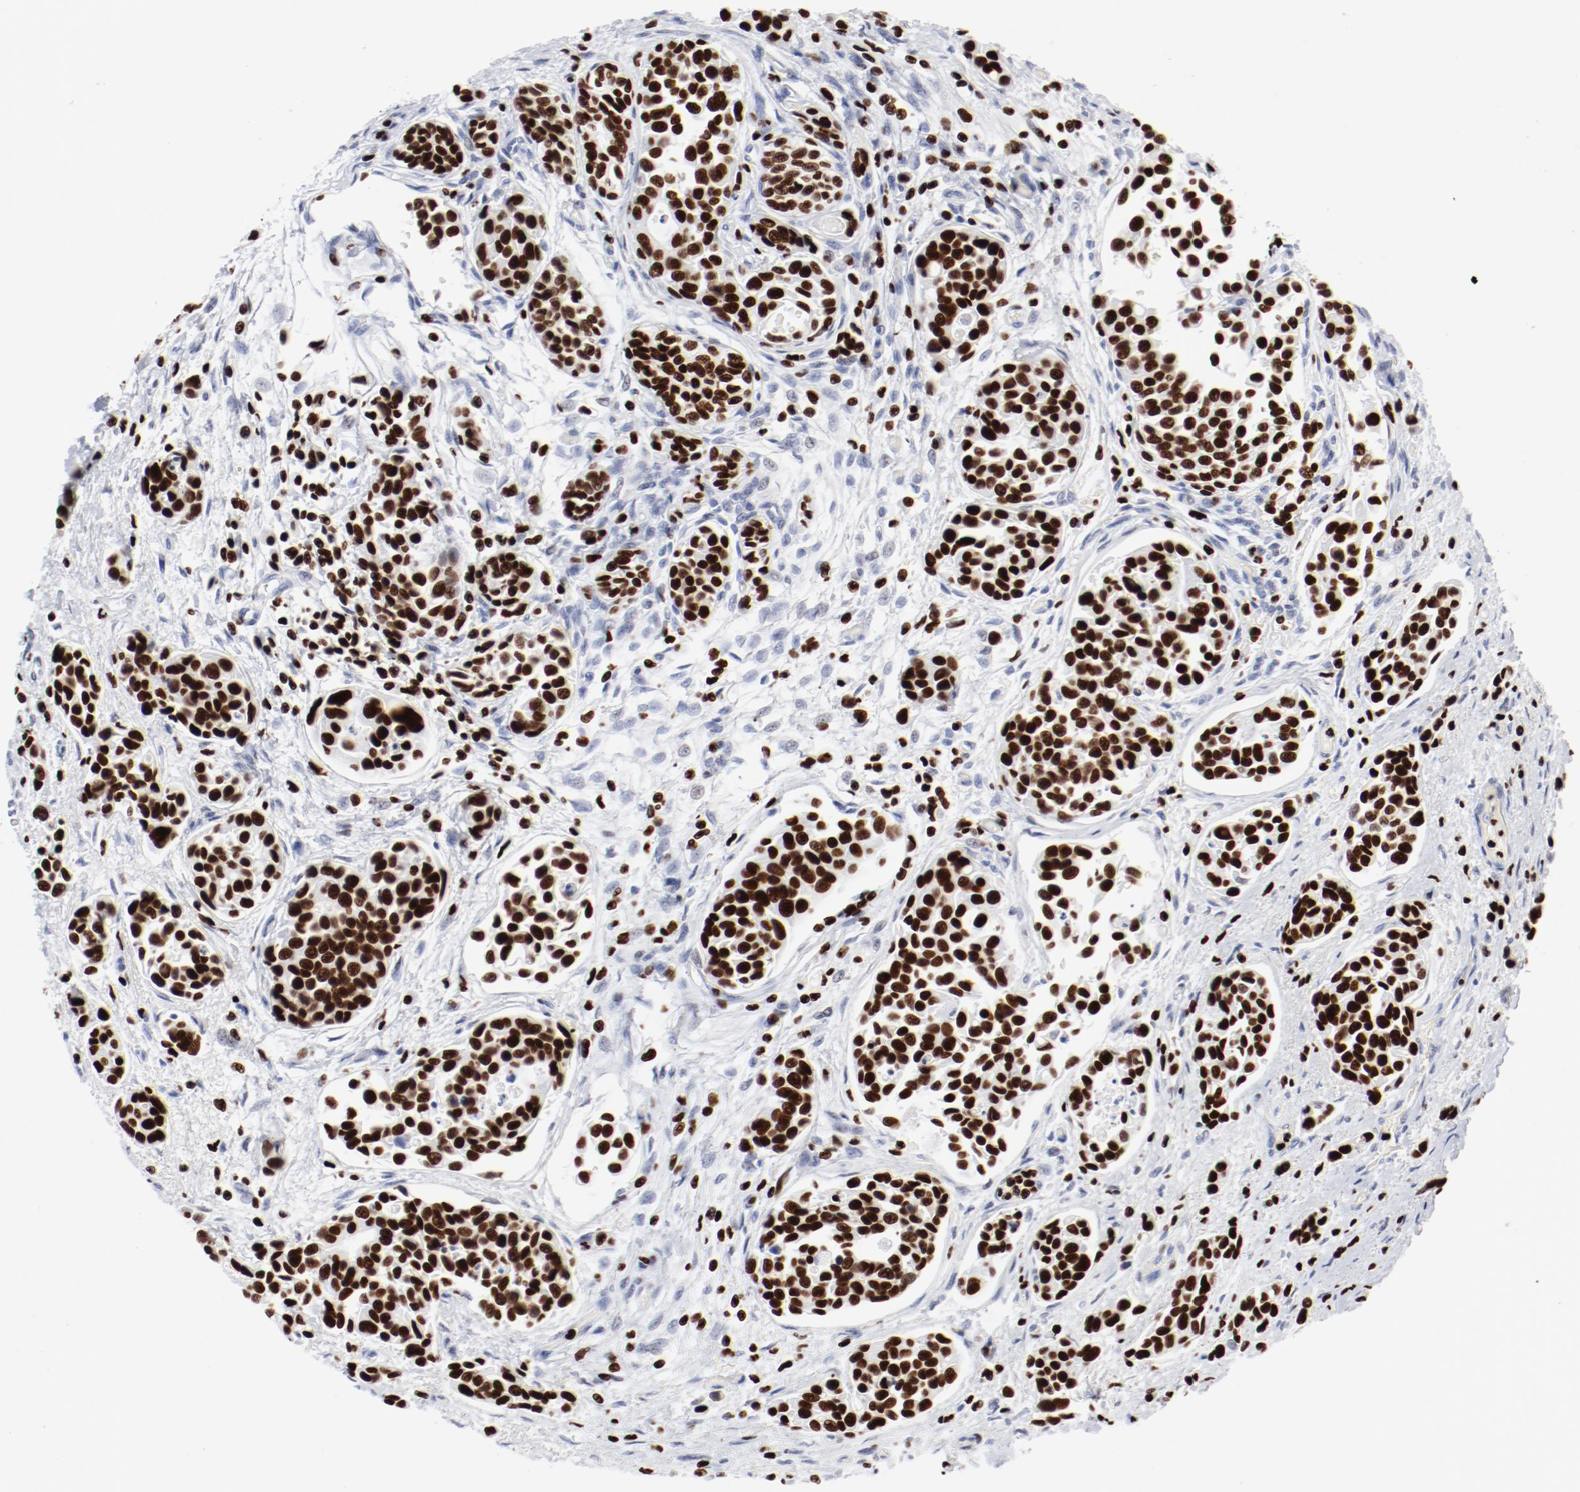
{"staining": {"intensity": "strong", "quantity": ">75%", "location": "nuclear"}, "tissue": "urothelial cancer", "cell_type": "Tumor cells", "image_type": "cancer", "snomed": [{"axis": "morphology", "description": "Urothelial carcinoma, High grade"}, {"axis": "topography", "description": "Urinary bladder"}], "caption": "An immunohistochemistry image of tumor tissue is shown. Protein staining in brown shows strong nuclear positivity in urothelial cancer within tumor cells. Ihc stains the protein of interest in brown and the nuclei are stained blue.", "gene": "SMARCC2", "patient": {"sex": "male", "age": 78}}